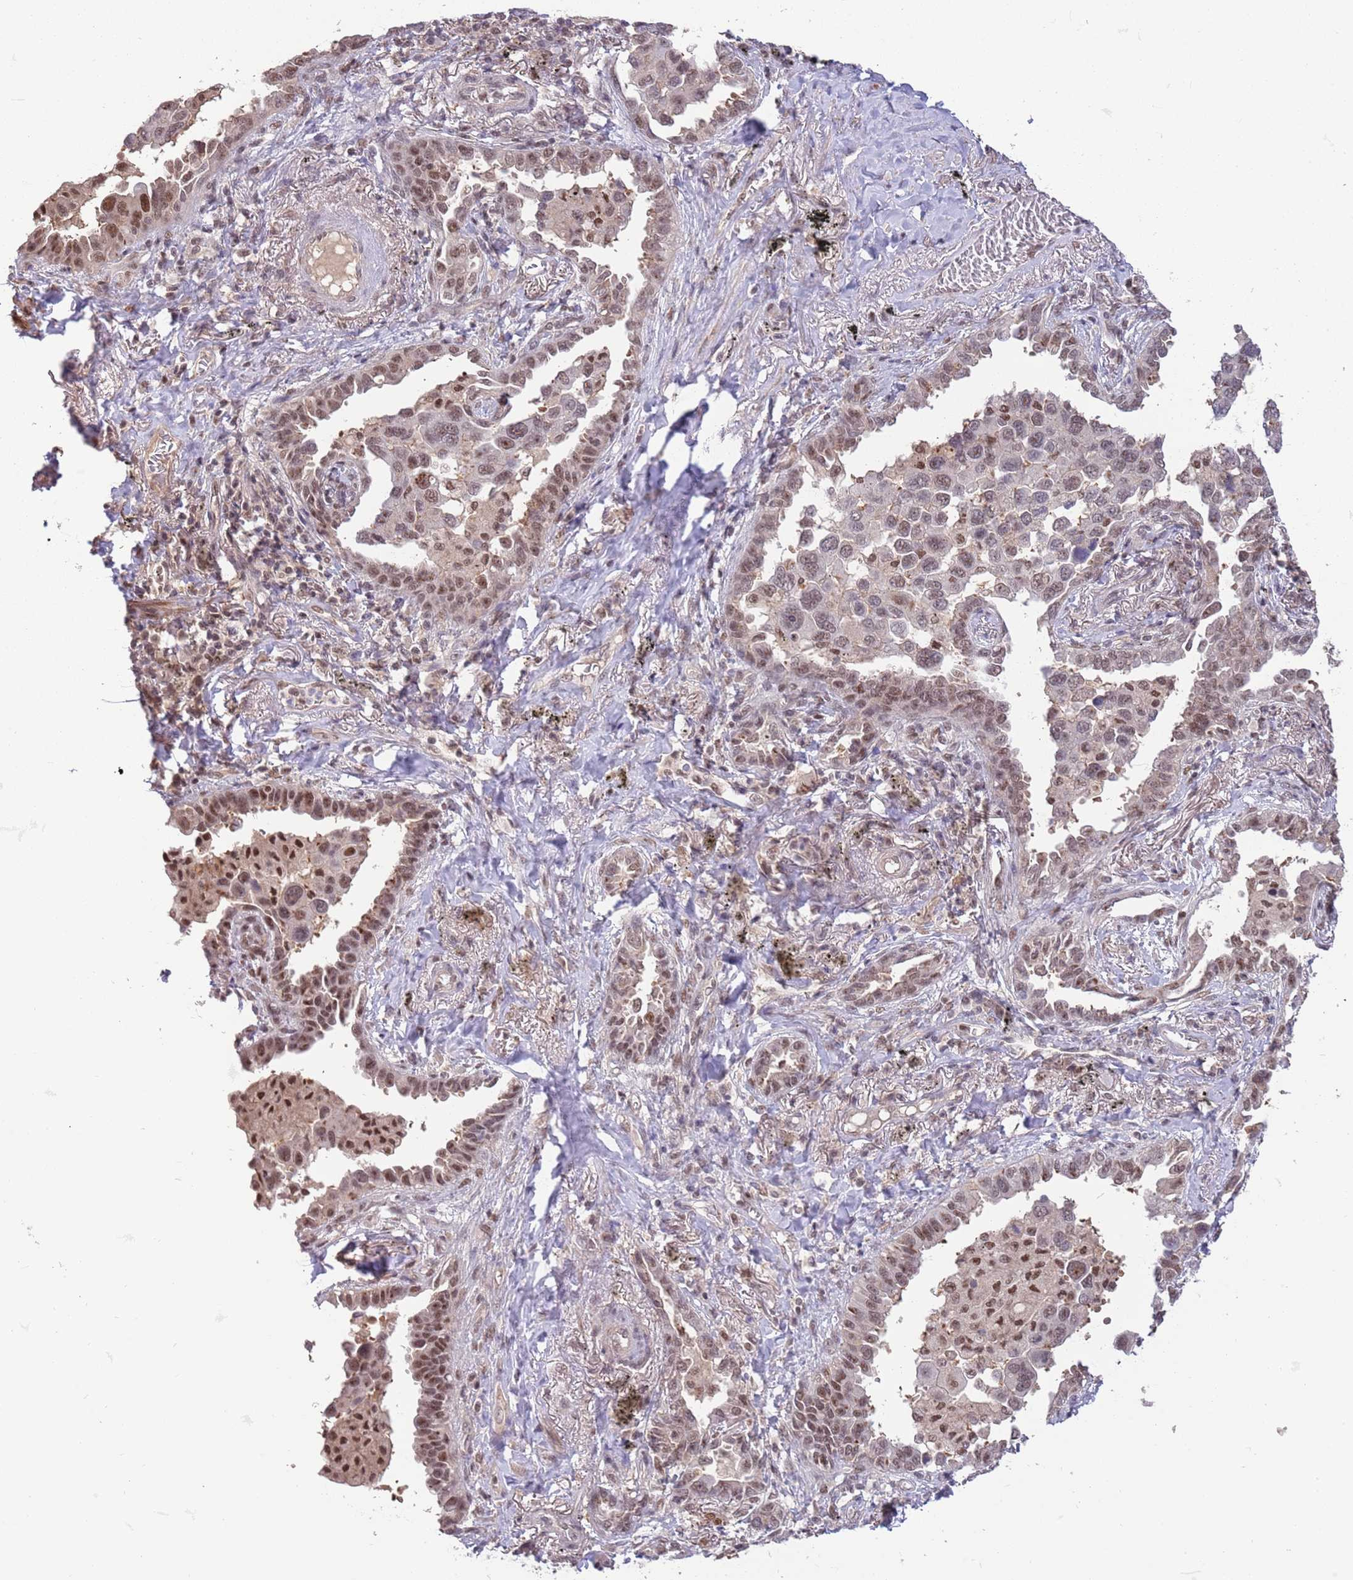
{"staining": {"intensity": "moderate", "quantity": ">75%", "location": "nuclear"}, "tissue": "lung cancer", "cell_type": "Tumor cells", "image_type": "cancer", "snomed": [{"axis": "morphology", "description": "Adenocarcinoma, NOS"}, {"axis": "topography", "description": "Lung"}], "caption": "Immunohistochemical staining of human lung adenocarcinoma displays medium levels of moderate nuclear staining in about >75% of tumor cells.", "gene": "ZBTB7A", "patient": {"sex": "male", "age": 67}}